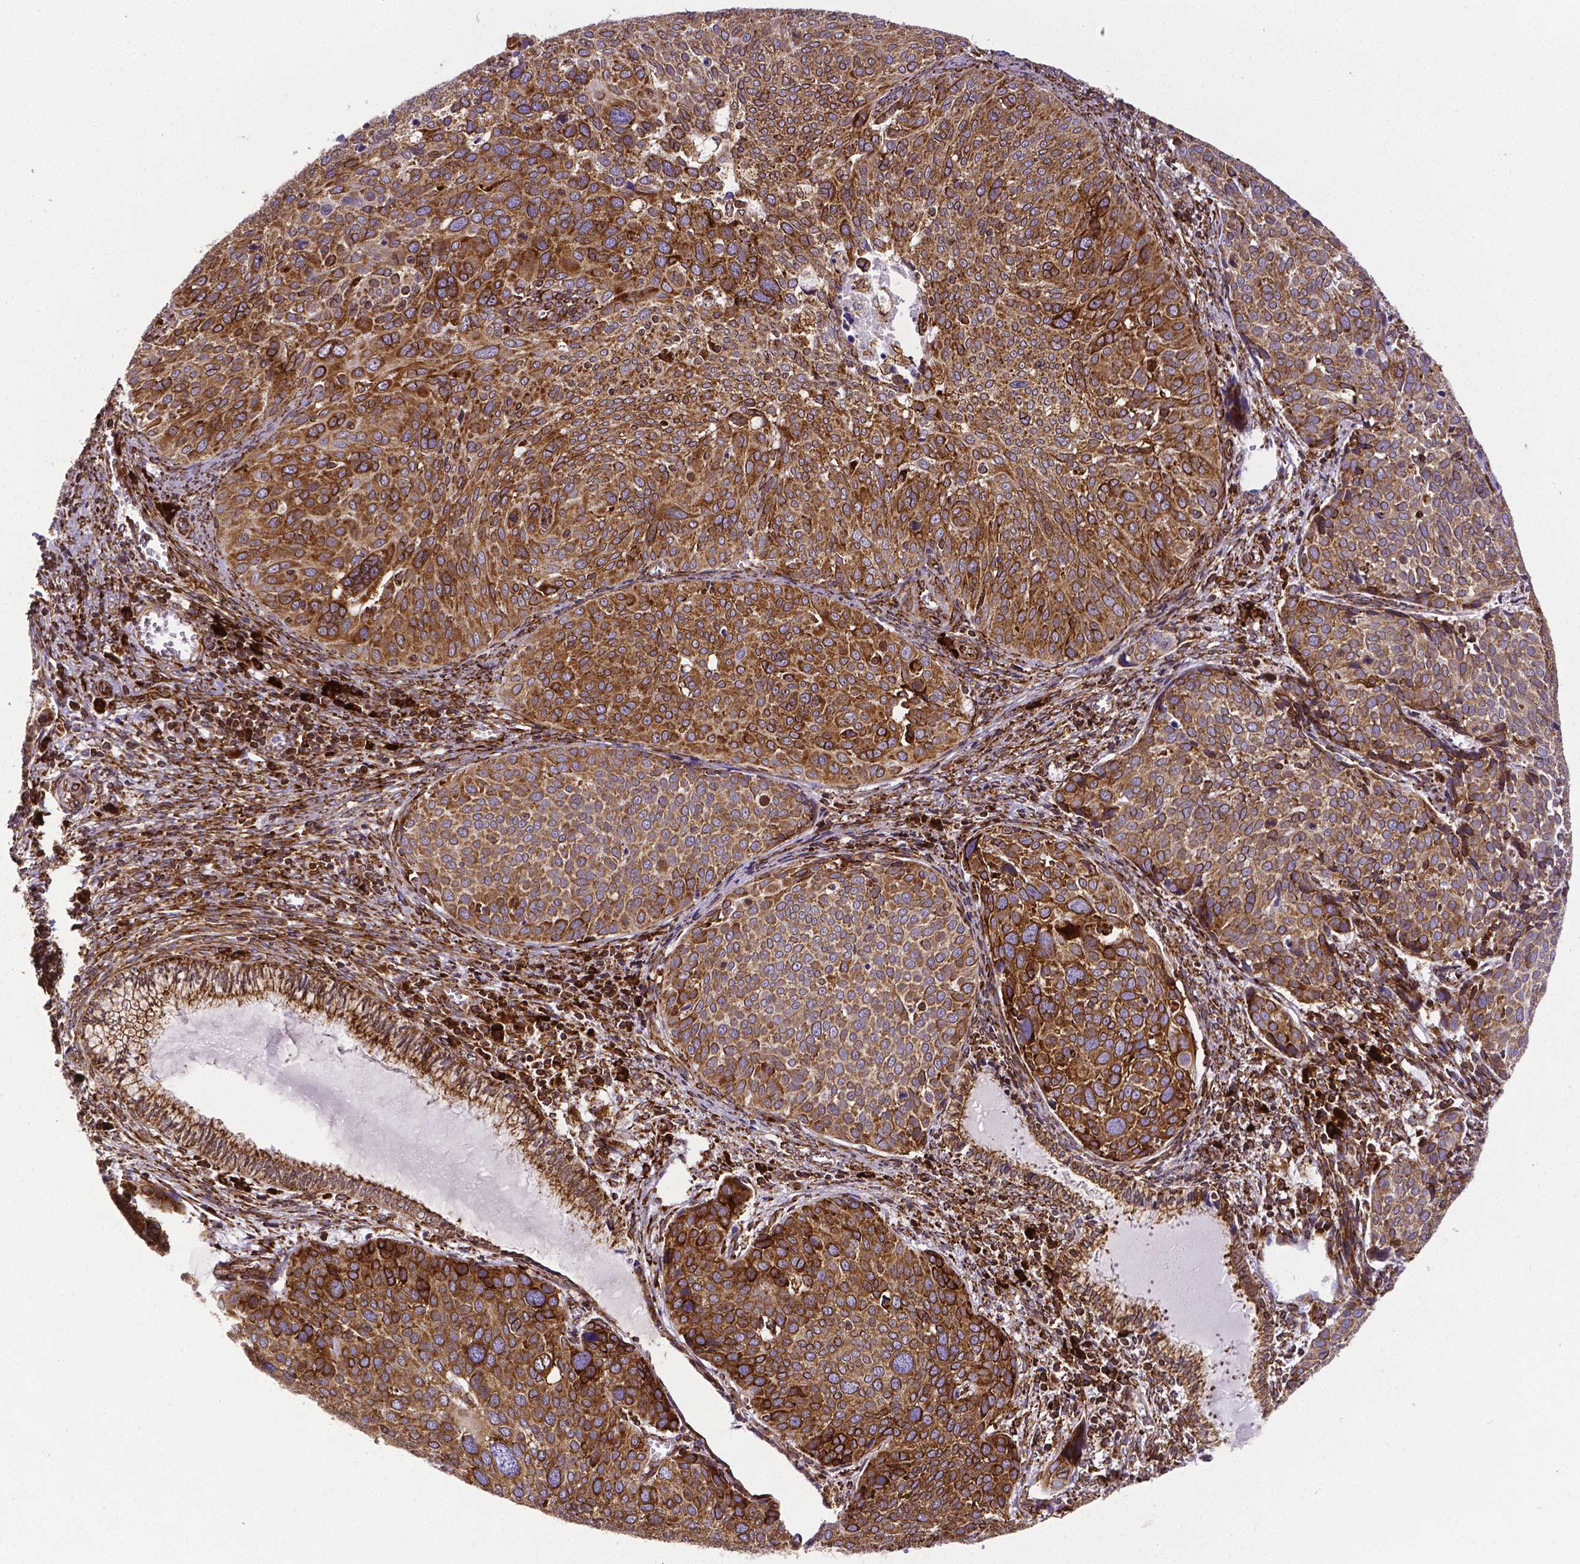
{"staining": {"intensity": "strong", "quantity": ">75%", "location": "cytoplasmic/membranous"}, "tissue": "cervical cancer", "cell_type": "Tumor cells", "image_type": "cancer", "snomed": [{"axis": "morphology", "description": "Squamous cell carcinoma, NOS"}, {"axis": "topography", "description": "Cervix"}], "caption": "Squamous cell carcinoma (cervical) stained with IHC reveals strong cytoplasmic/membranous positivity in about >75% of tumor cells.", "gene": "MTDH", "patient": {"sex": "female", "age": 39}}